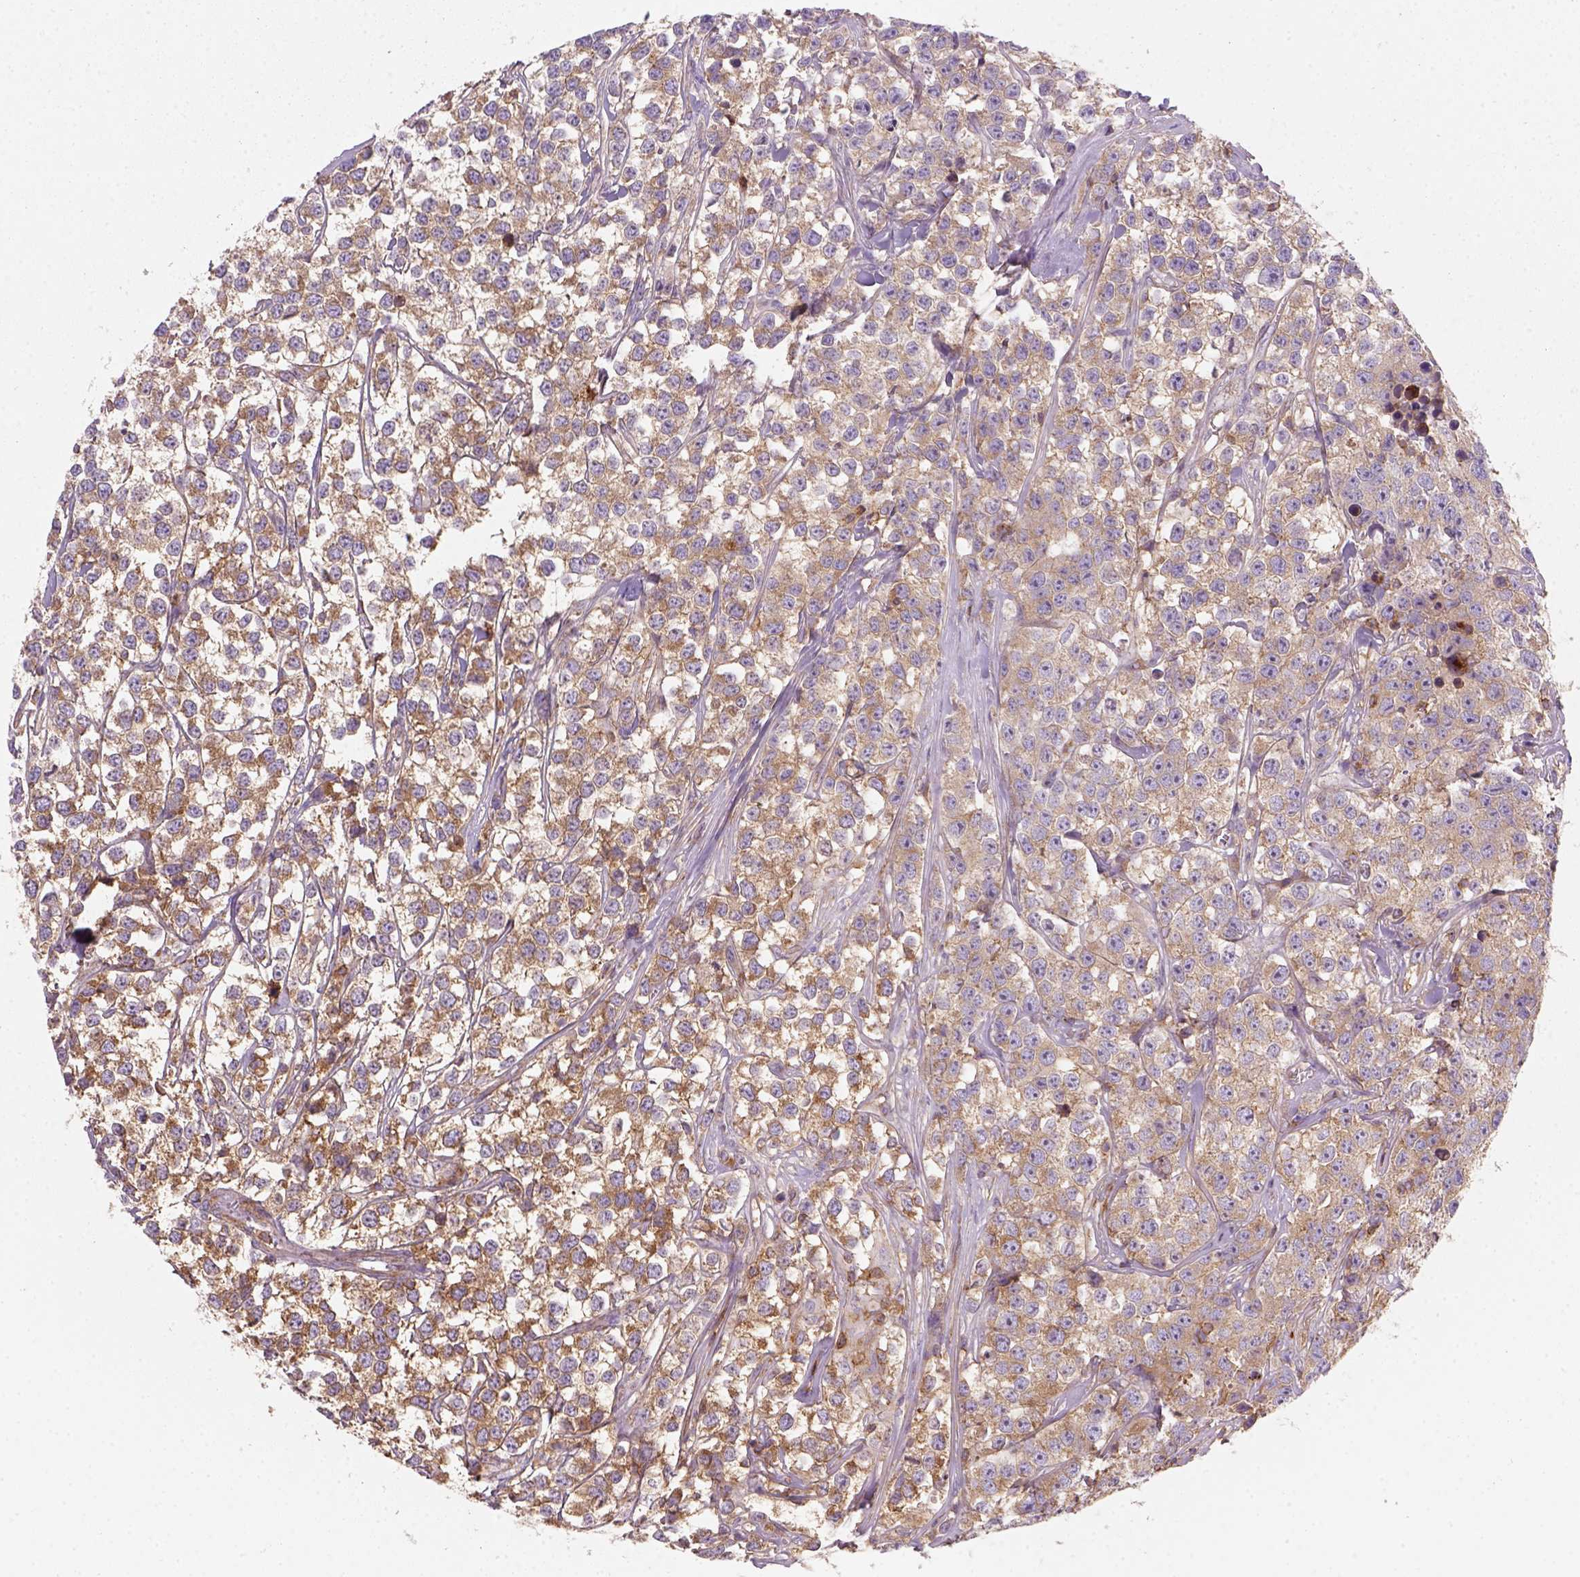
{"staining": {"intensity": "moderate", "quantity": ">75%", "location": "cytoplasmic/membranous"}, "tissue": "testis cancer", "cell_type": "Tumor cells", "image_type": "cancer", "snomed": [{"axis": "morphology", "description": "Seminoma, NOS"}, {"axis": "topography", "description": "Testis"}], "caption": "An image showing moderate cytoplasmic/membranous expression in about >75% of tumor cells in seminoma (testis), as visualized by brown immunohistochemical staining.", "gene": "GPRC5D", "patient": {"sex": "male", "age": 59}}